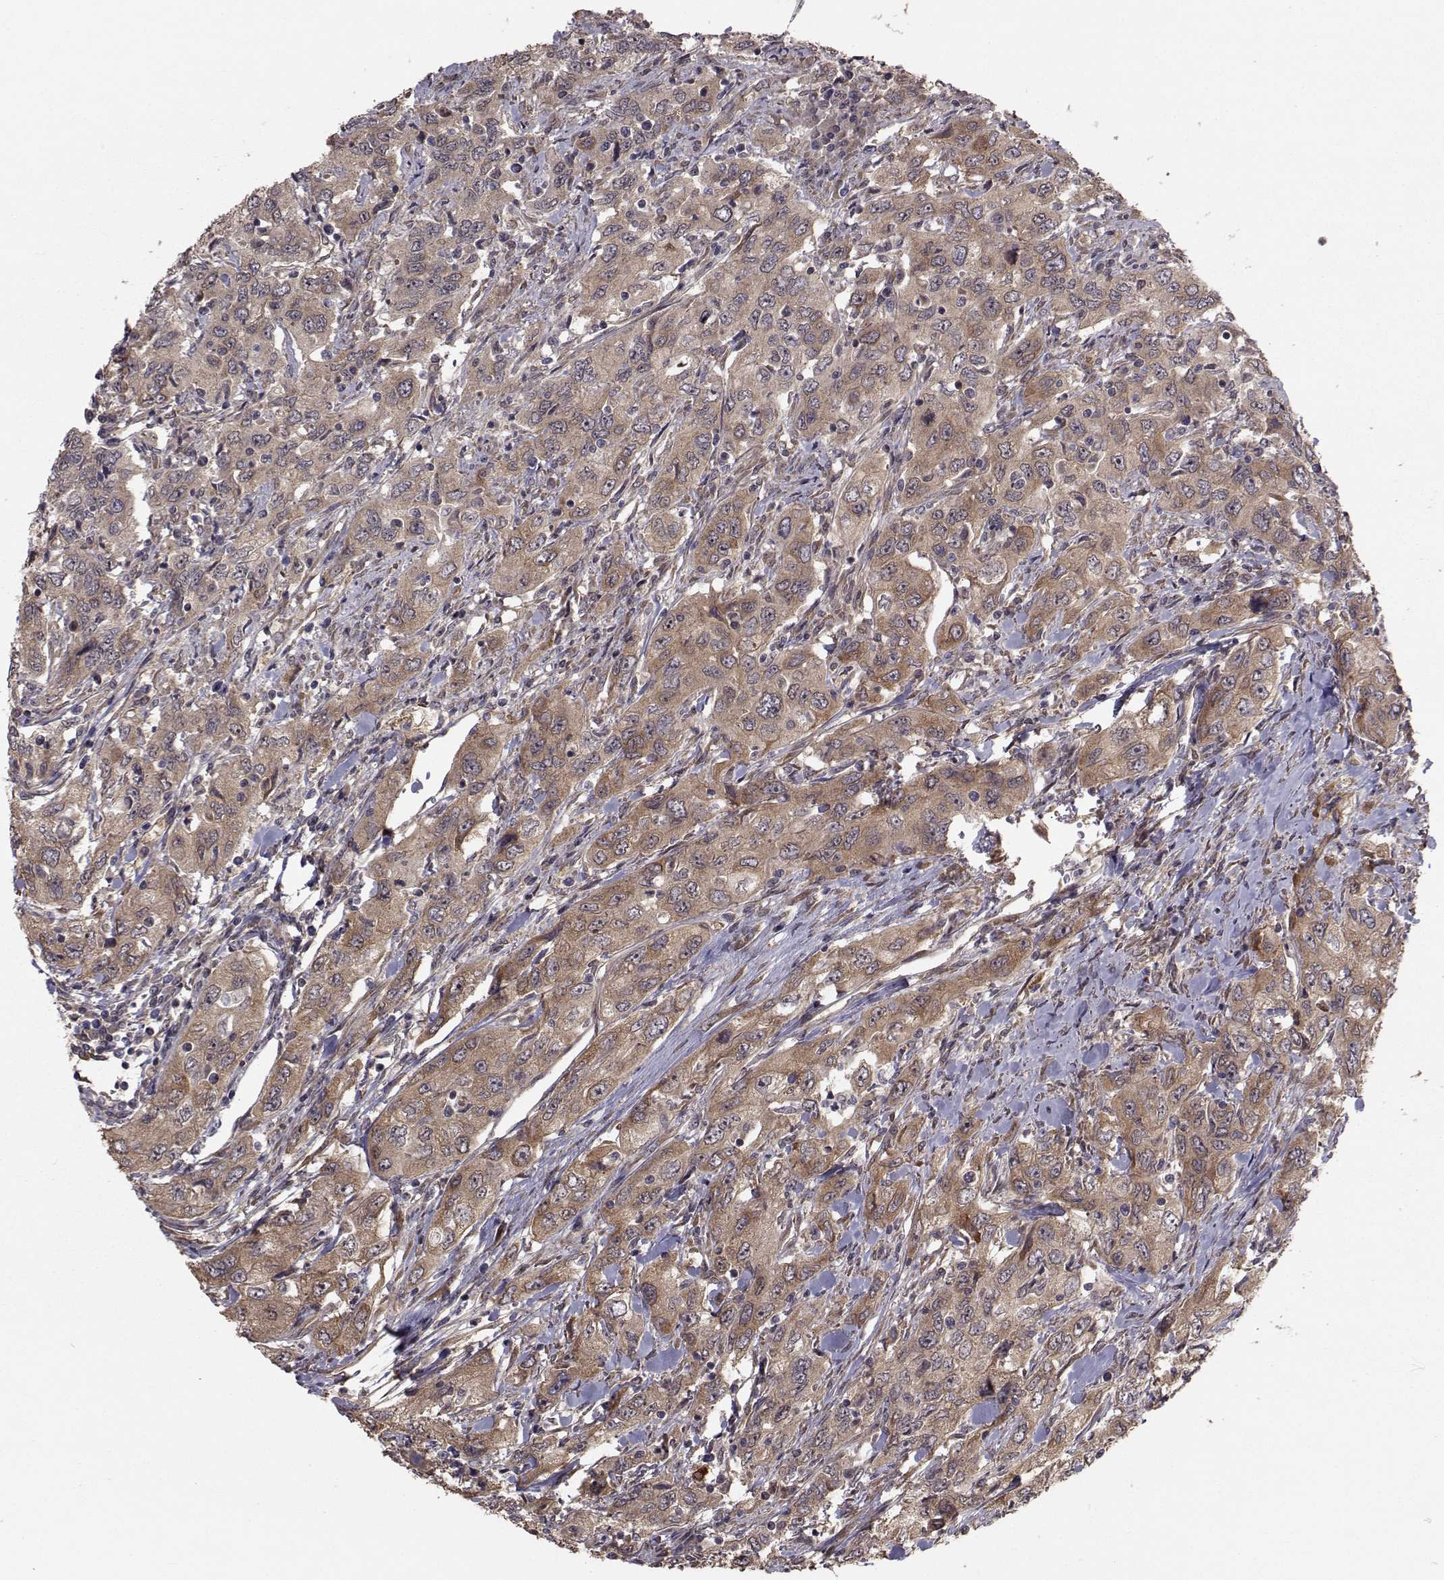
{"staining": {"intensity": "weak", "quantity": "25%-75%", "location": "cytoplasmic/membranous"}, "tissue": "urothelial cancer", "cell_type": "Tumor cells", "image_type": "cancer", "snomed": [{"axis": "morphology", "description": "Urothelial carcinoma, High grade"}, {"axis": "topography", "description": "Urinary bladder"}], "caption": "A high-resolution photomicrograph shows immunohistochemistry staining of high-grade urothelial carcinoma, which displays weak cytoplasmic/membranous staining in about 25%-75% of tumor cells.", "gene": "TRIP10", "patient": {"sex": "male", "age": 76}}